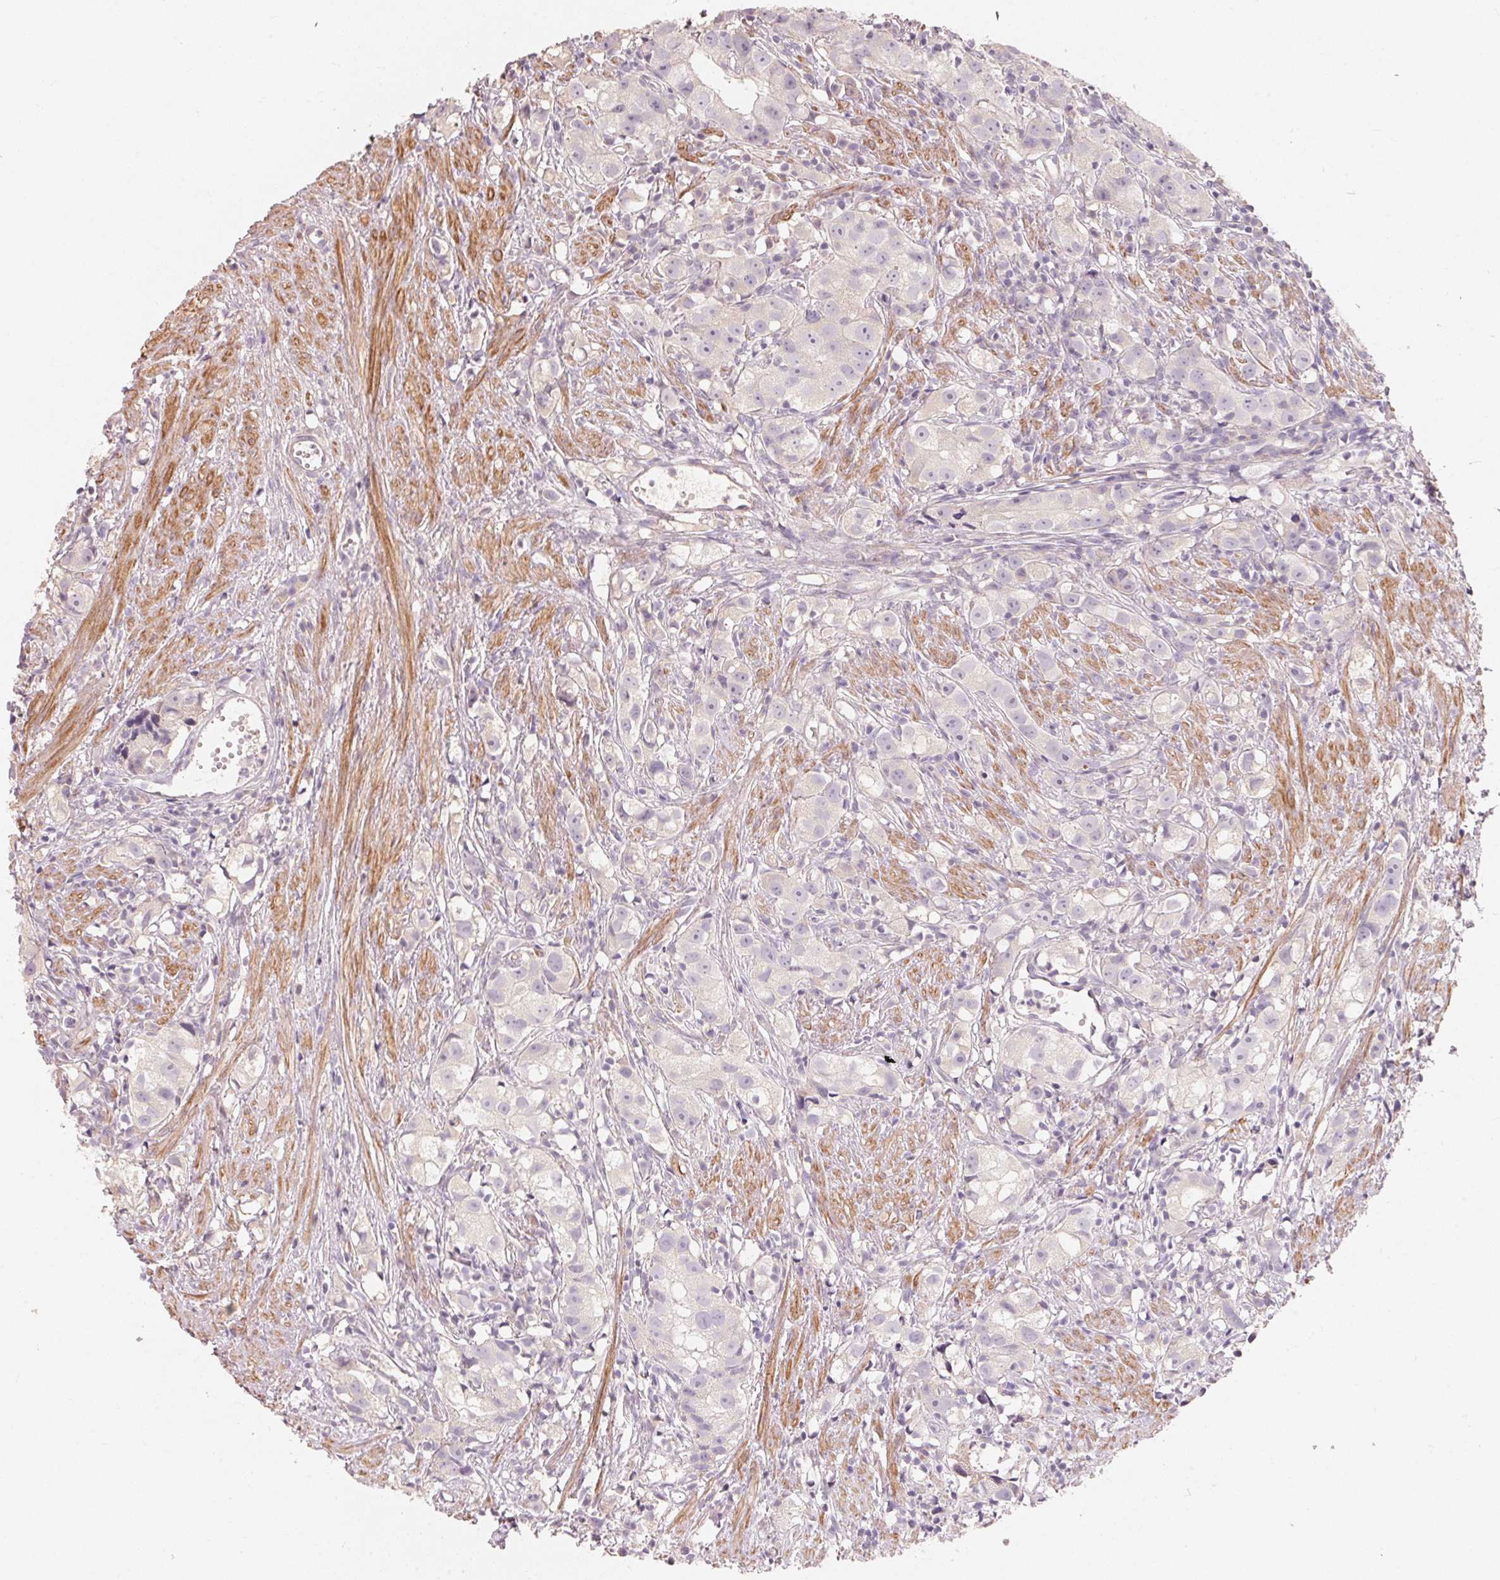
{"staining": {"intensity": "negative", "quantity": "none", "location": "none"}, "tissue": "prostate cancer", "cell_type": "Tumor cells", "image_type": "cancer", "snomed": [{"axis": "morphology", "description": "Adenocarcinoma, High grade"}, {"axis": "topography", "description": "Prostate"}], "caption": "High magnification brightfield microscopy of prostate high-grade adenocarcinoma stained with DAB (3,3'-diaminobenzidine) (brown) and counterstained with hematoxylin (blue): tumor cells show no significant staining.", "gene": "TP53AIP1", "patient": {"sex": "male", "age": 68}}